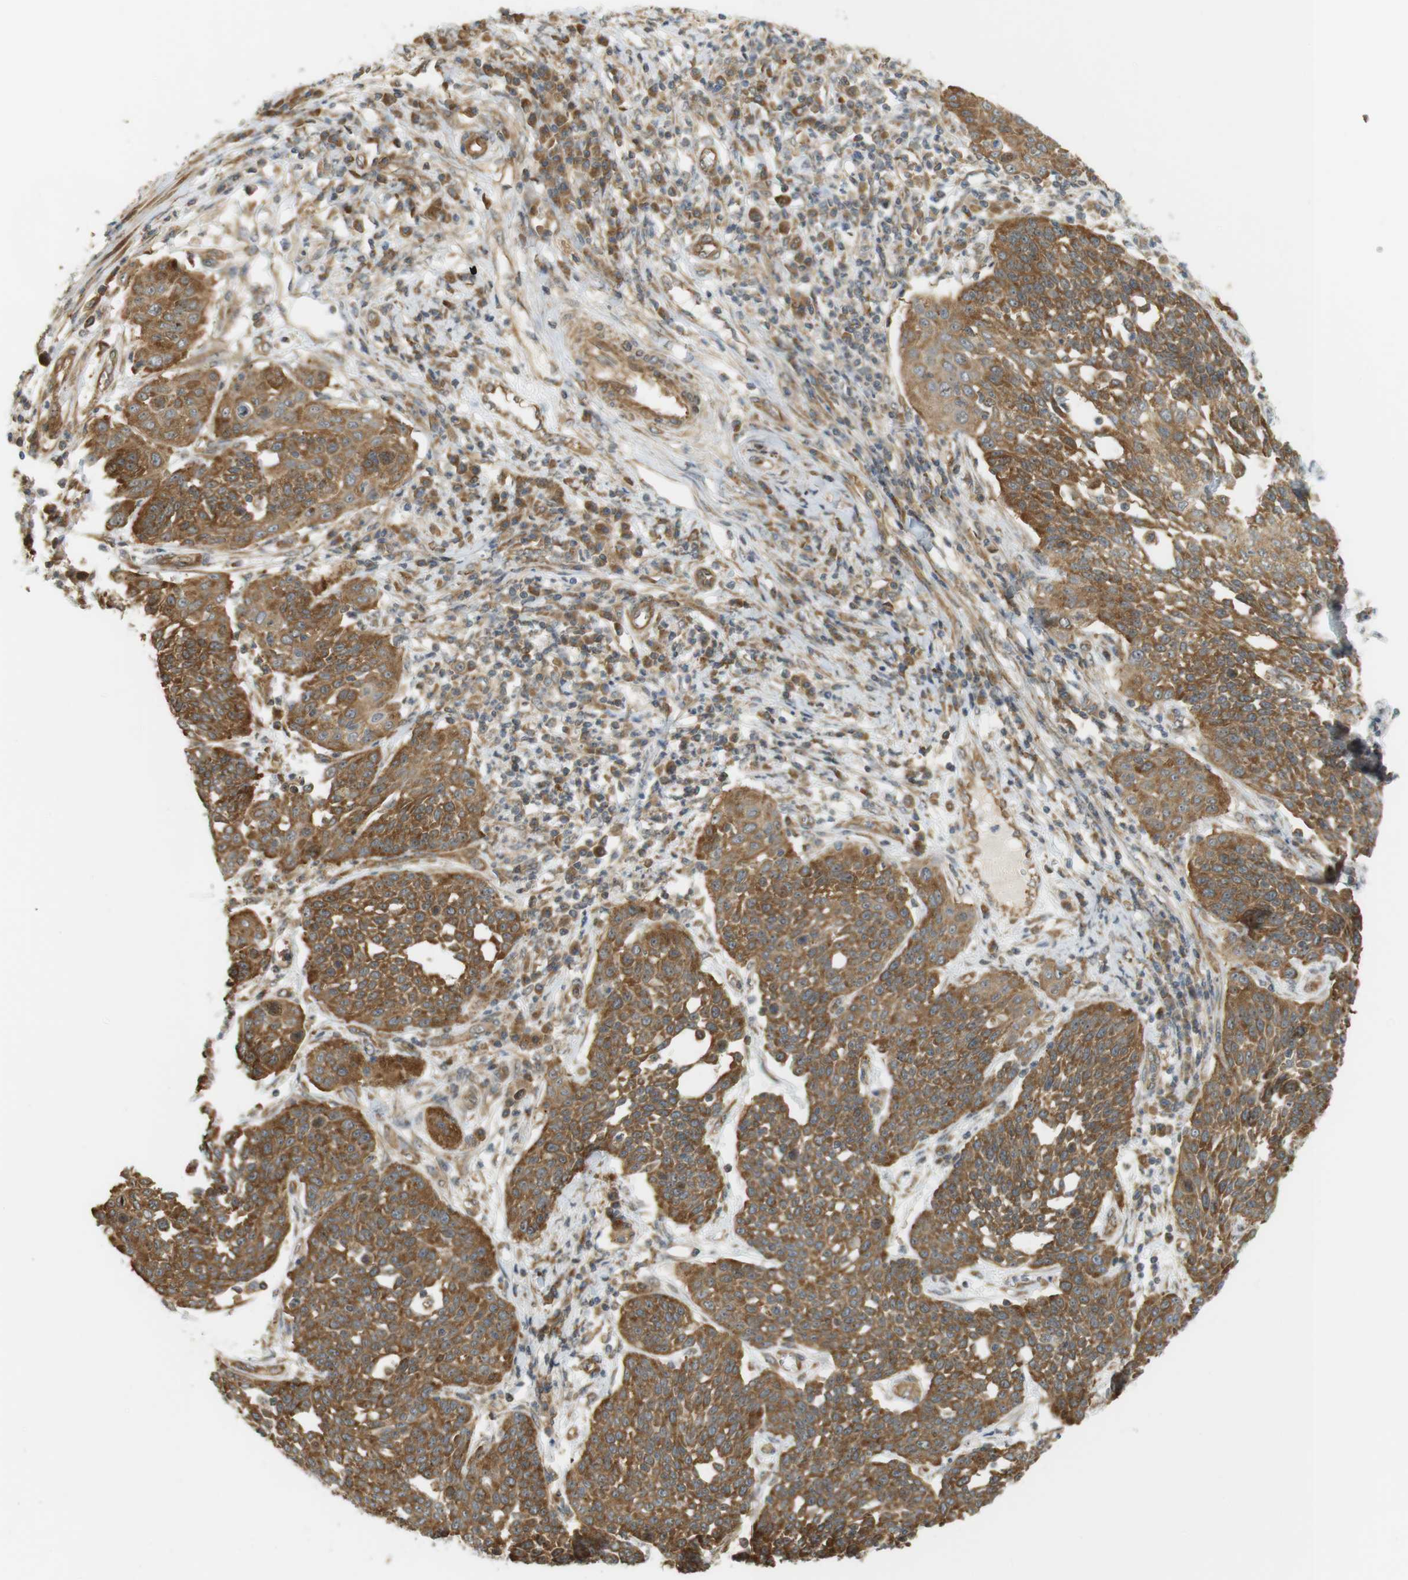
{"staining": {"intensity": "moderate", "quantity": ">75%", "location": "cytoplasmic/membranous,nuclear"}, "tissue": "cervical cancer", "cell_type": "Tumor cells", "image_type": "cancer", "snomed": [{"axis": "morphology", "description": "Squamous cell carcinoma, NOS"}, {"axis": "topography", "description": "Cervix"}], "caption": "This is a photomicrograph of IHC staining of cervical squamous cell carcinoma, which shows moderate staining in the cytoplasmic/membranous and nuclear of tumor cells.", "gene": "PA2G4", "patient": {"sex": "female", "age": 34}}